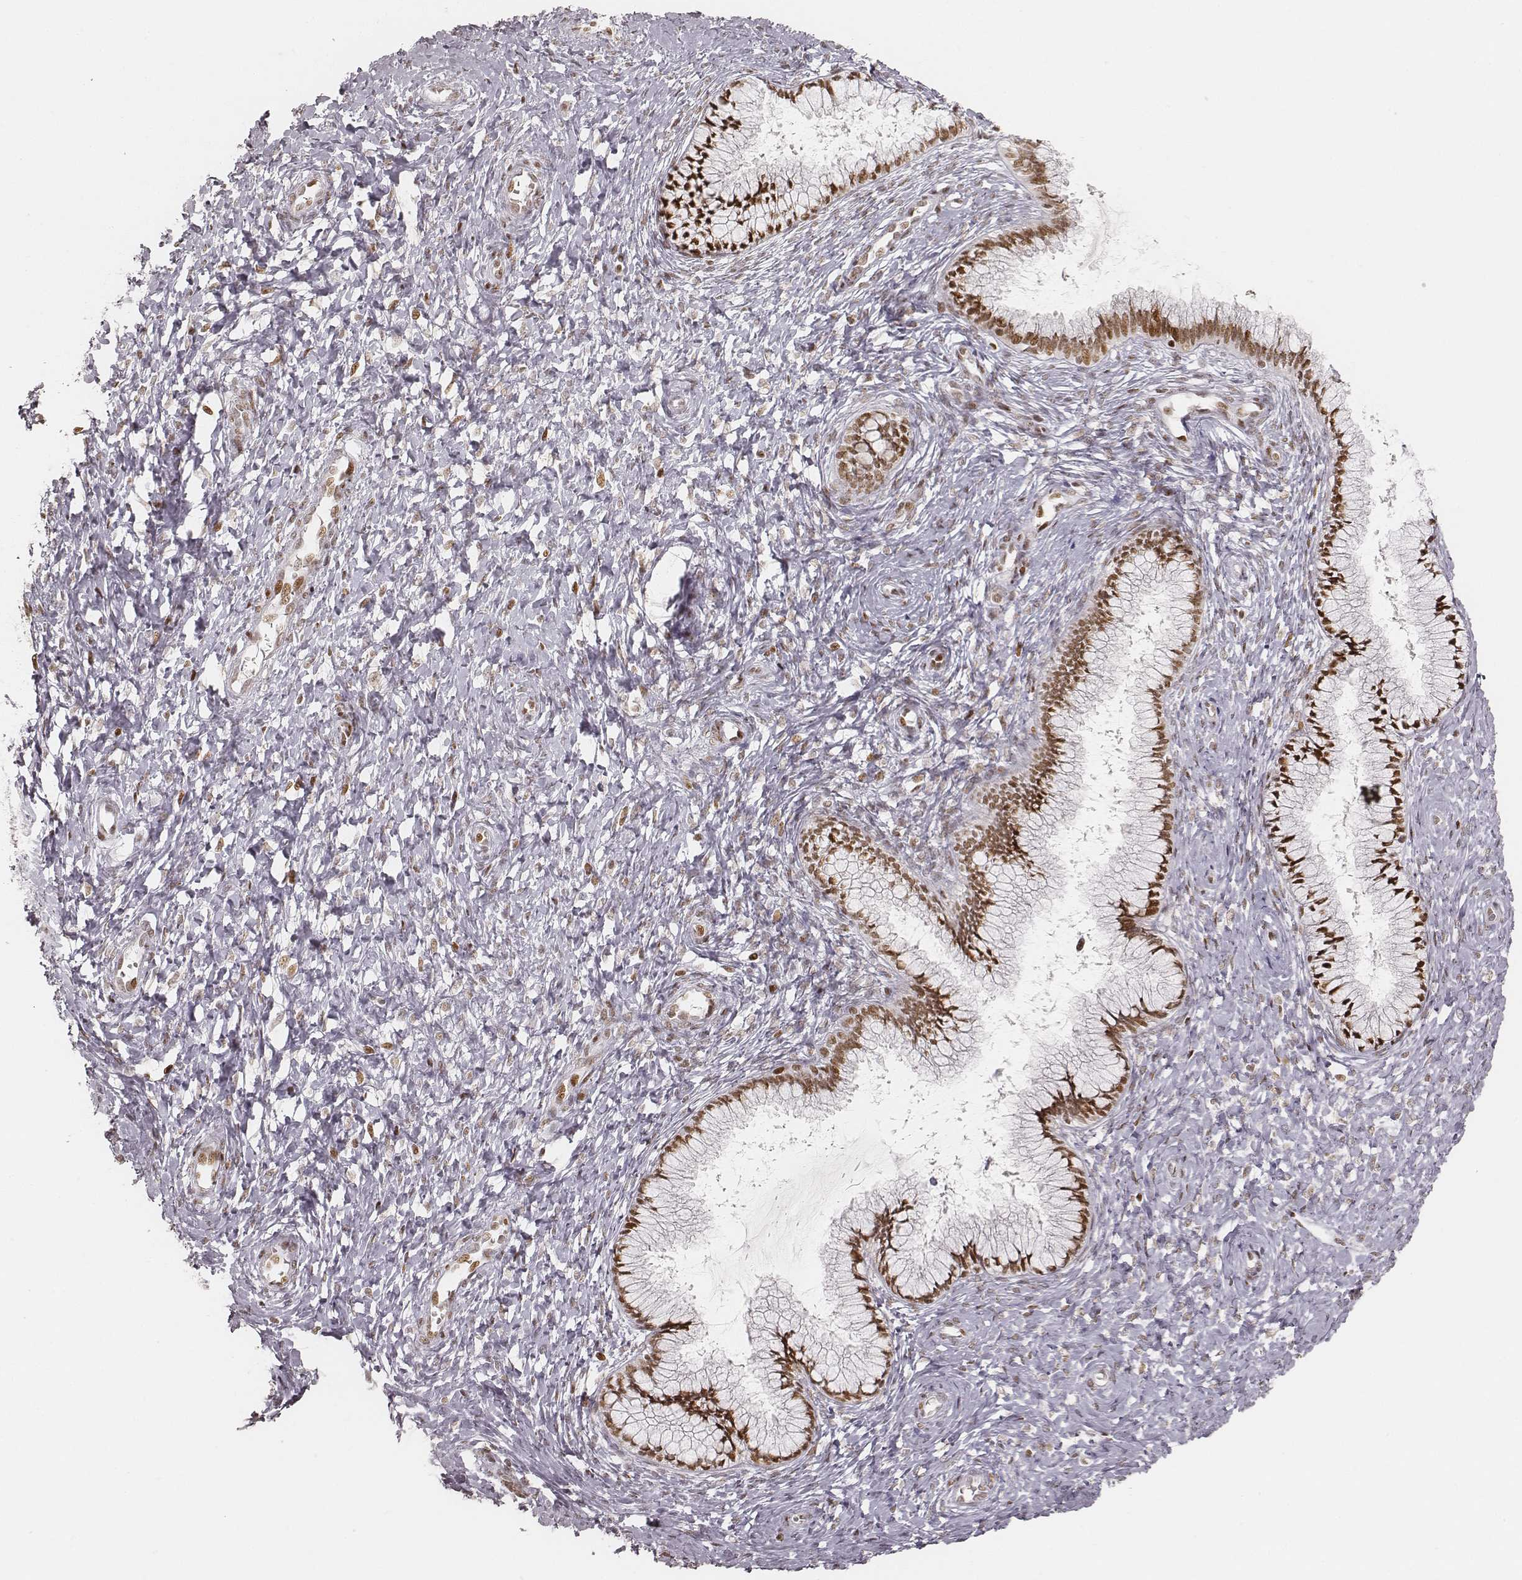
{"staining": {"intensity": "strong", "quantity": ">75%", "location": "nuclear"}, "tissue": "cervix", "cell_type": "Glandular cells", "image_type": "normal", "snomed": [{"axis": "morphology", "description": "Normal tissue, NOS"}, {"axis": "topography", "description": "Cervix"}], "caption": "Brown immunohistochemical staining in unremarkable human cervix reveals strong nuclear staining in approximately >75% of glandular cells. (brown staining indicates protein expression, while blue staining denotes nuclei).", "gene": "HNRNPC", "patient": {"sex": "female", "age": 37}}